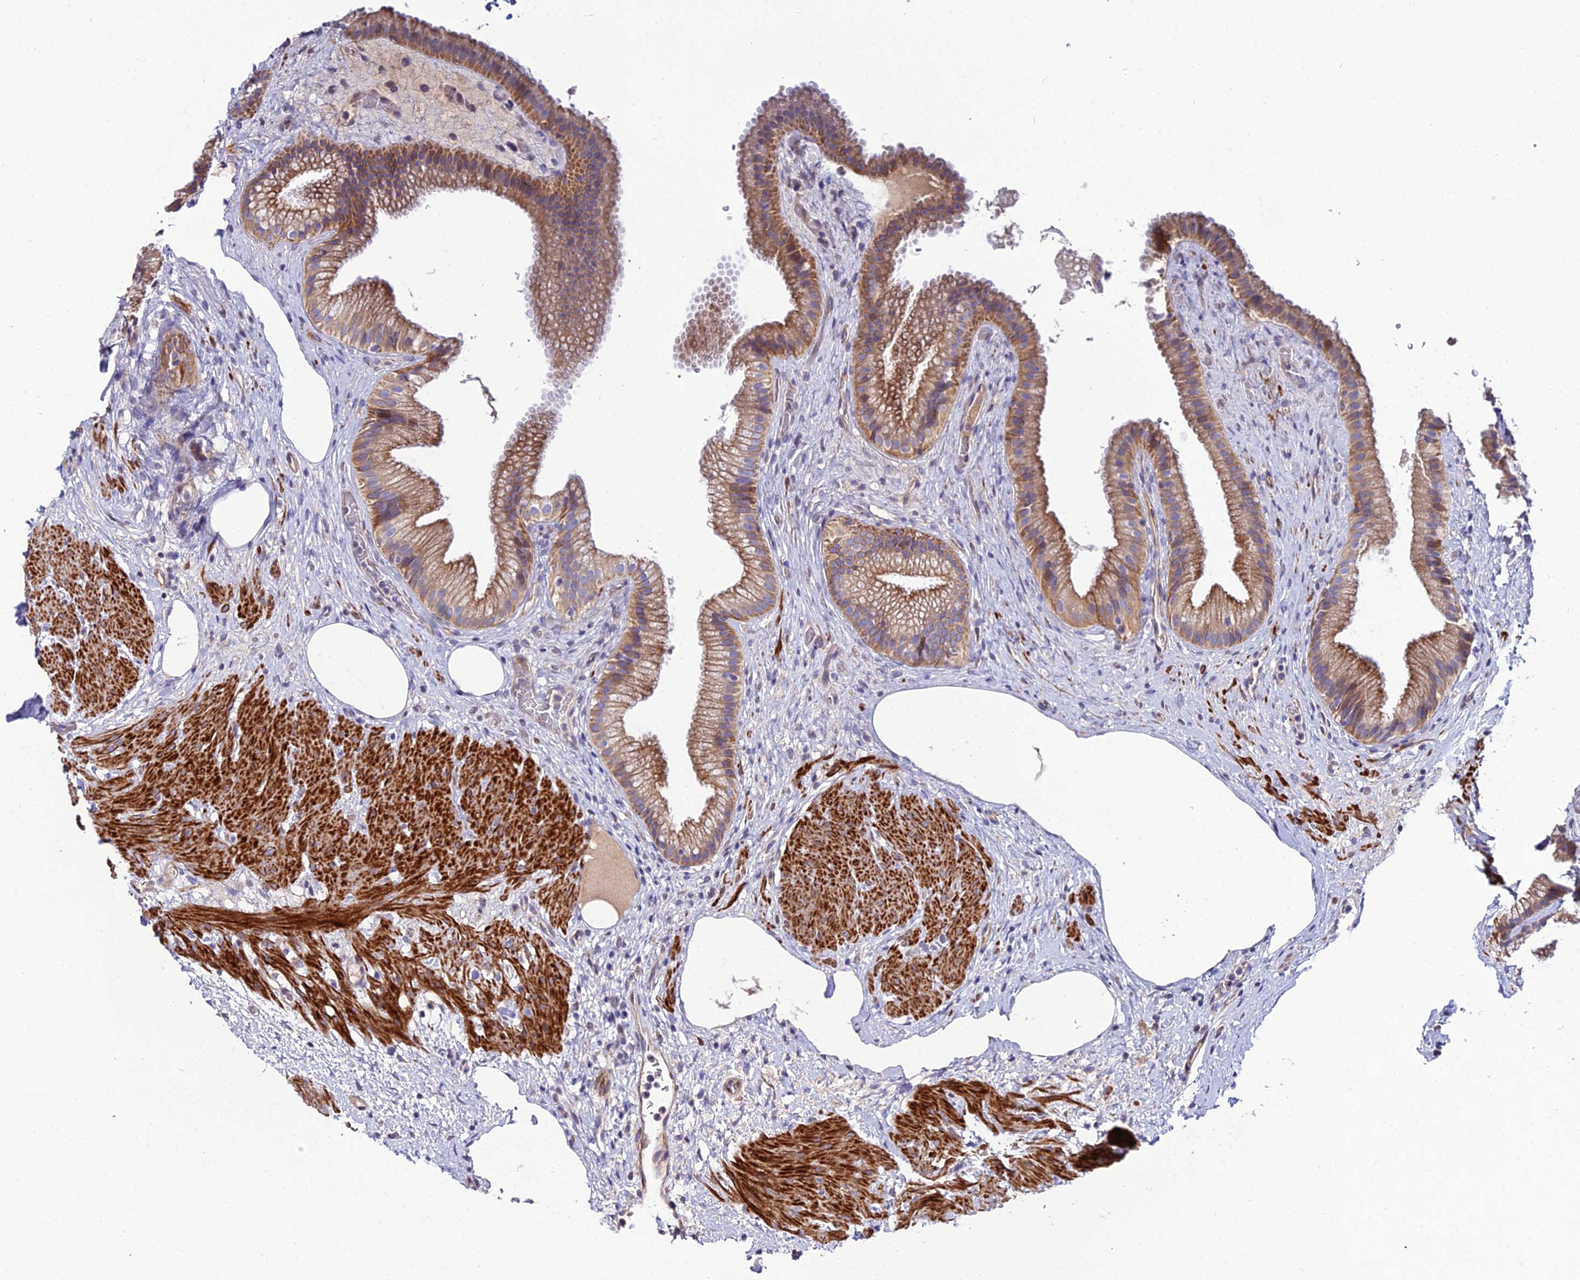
{"staining": {"intensity": "moderate", "quantity": ">75%", "location": "cytoplasmic/membranous"}, "tissue": "gallbladder", "cell_type": "Glandular cells", "image_type": "normal", "snomed": [{"axis": "morphology", "description": "Normal tissue, NOS"}, {"axis": "morphology", "description": "Inflammation, NOS"}, {"axis": "topography", "description": "Gallbladder"}], "caption": "Moderate cytoplasmic/membranous staining is seen in about >75% of glandular cells in normal gallbladder.", "gene": "ARL6IP1", "patient": {"sex": "male", "age": 51}}